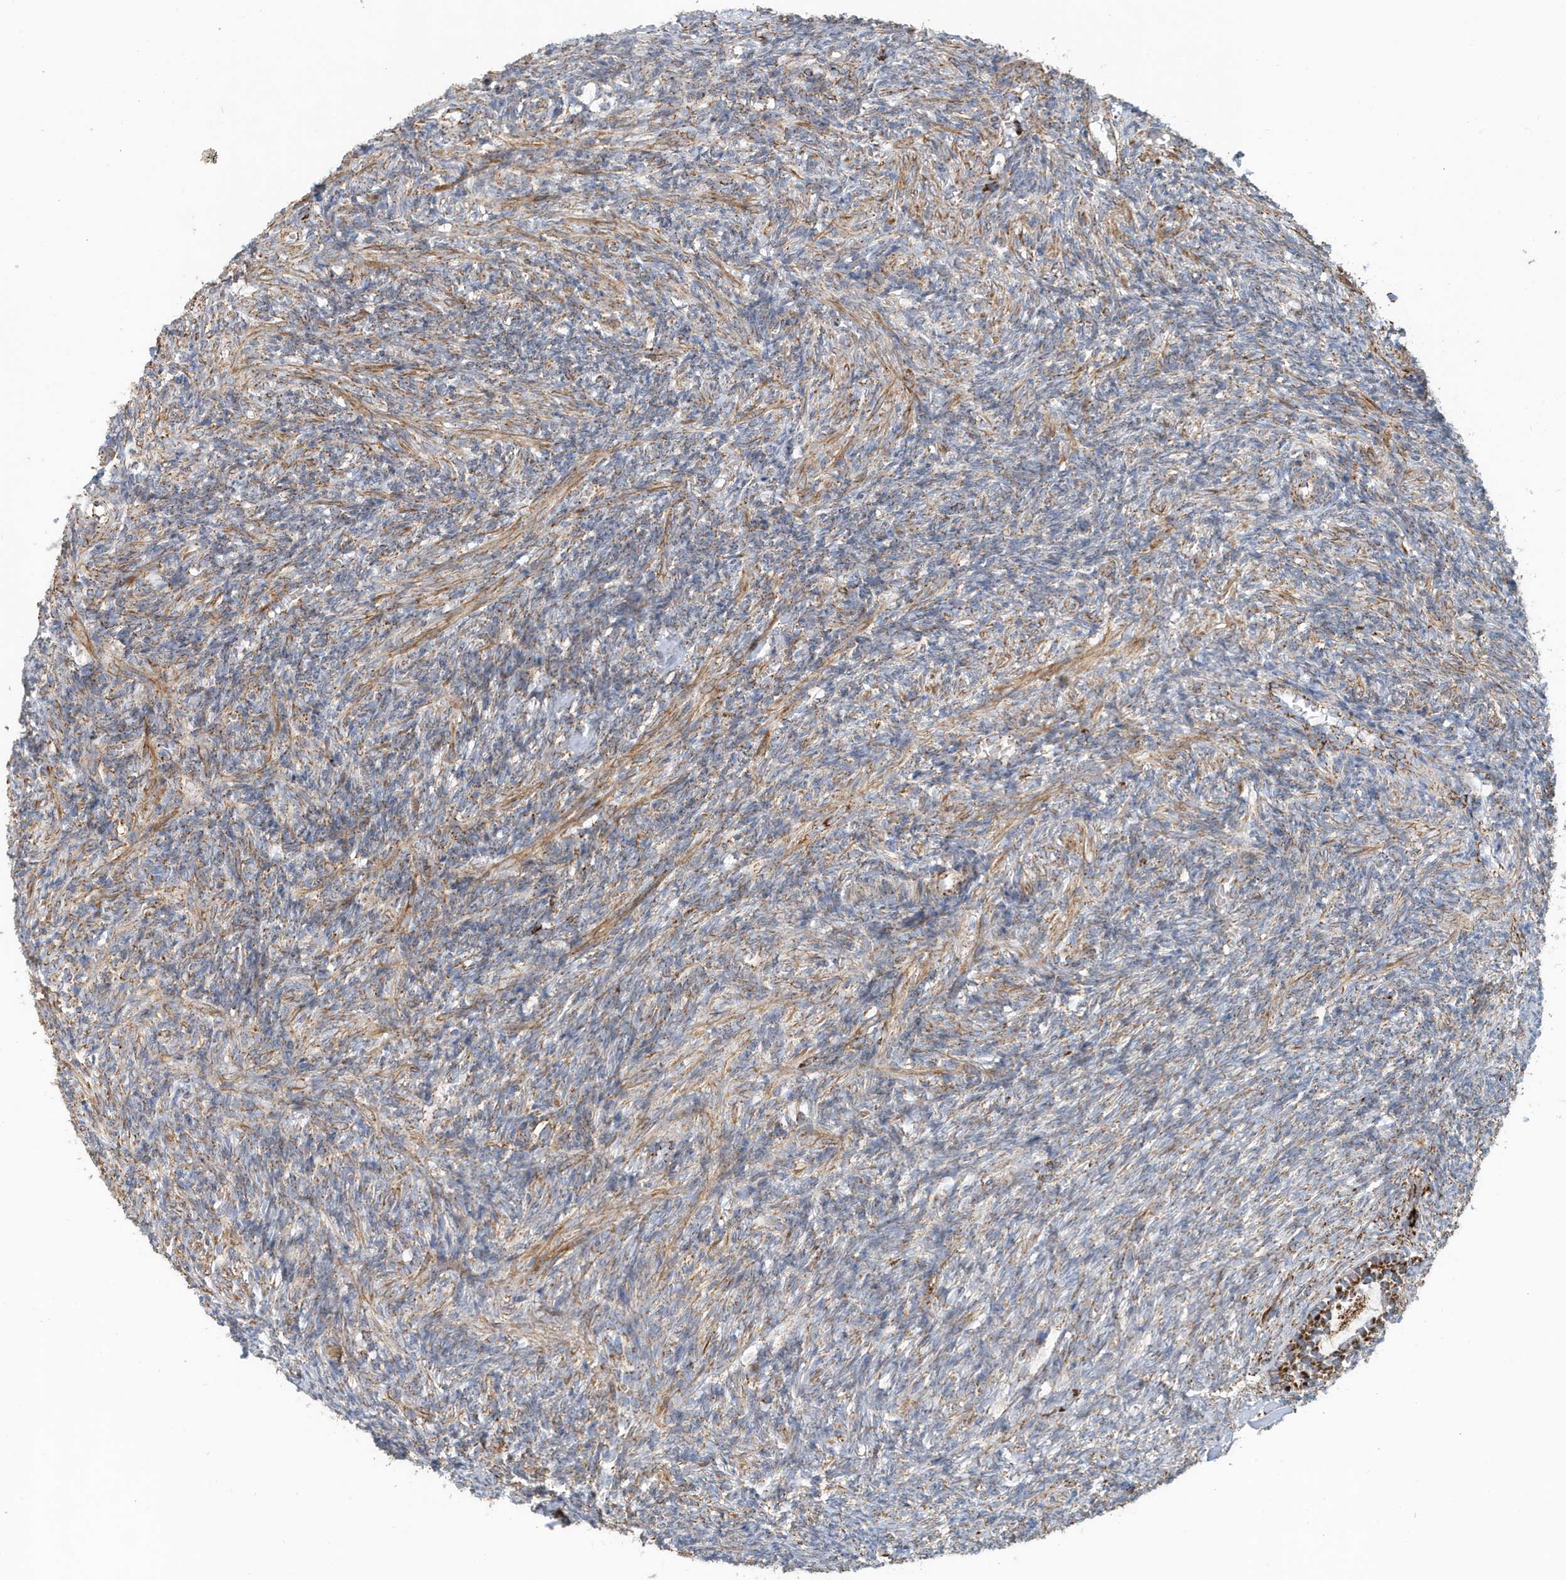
{"staining": {"intensity": "weak", "quantity": "25%-75%", "location": "cytoplasmic/membranous"}, "tissue": "ovary", "cell_type": "Ovarian stroma cells", "image_type": "normal", "snomed": [{"axis": "morphology", "description": "Normal tissue, NOS"}, {"axis": "topography", "description": "Ovary"}], "caption": "This histopathology image exhibits immunohistochemistry staining of normal human ovary, with low weak cytoplasmic/membranous expression in approximately 25%-75% of ovarian stroma cells.", "gene": "MAN1A1", "patient": {"sex": "female", "age": 27}}